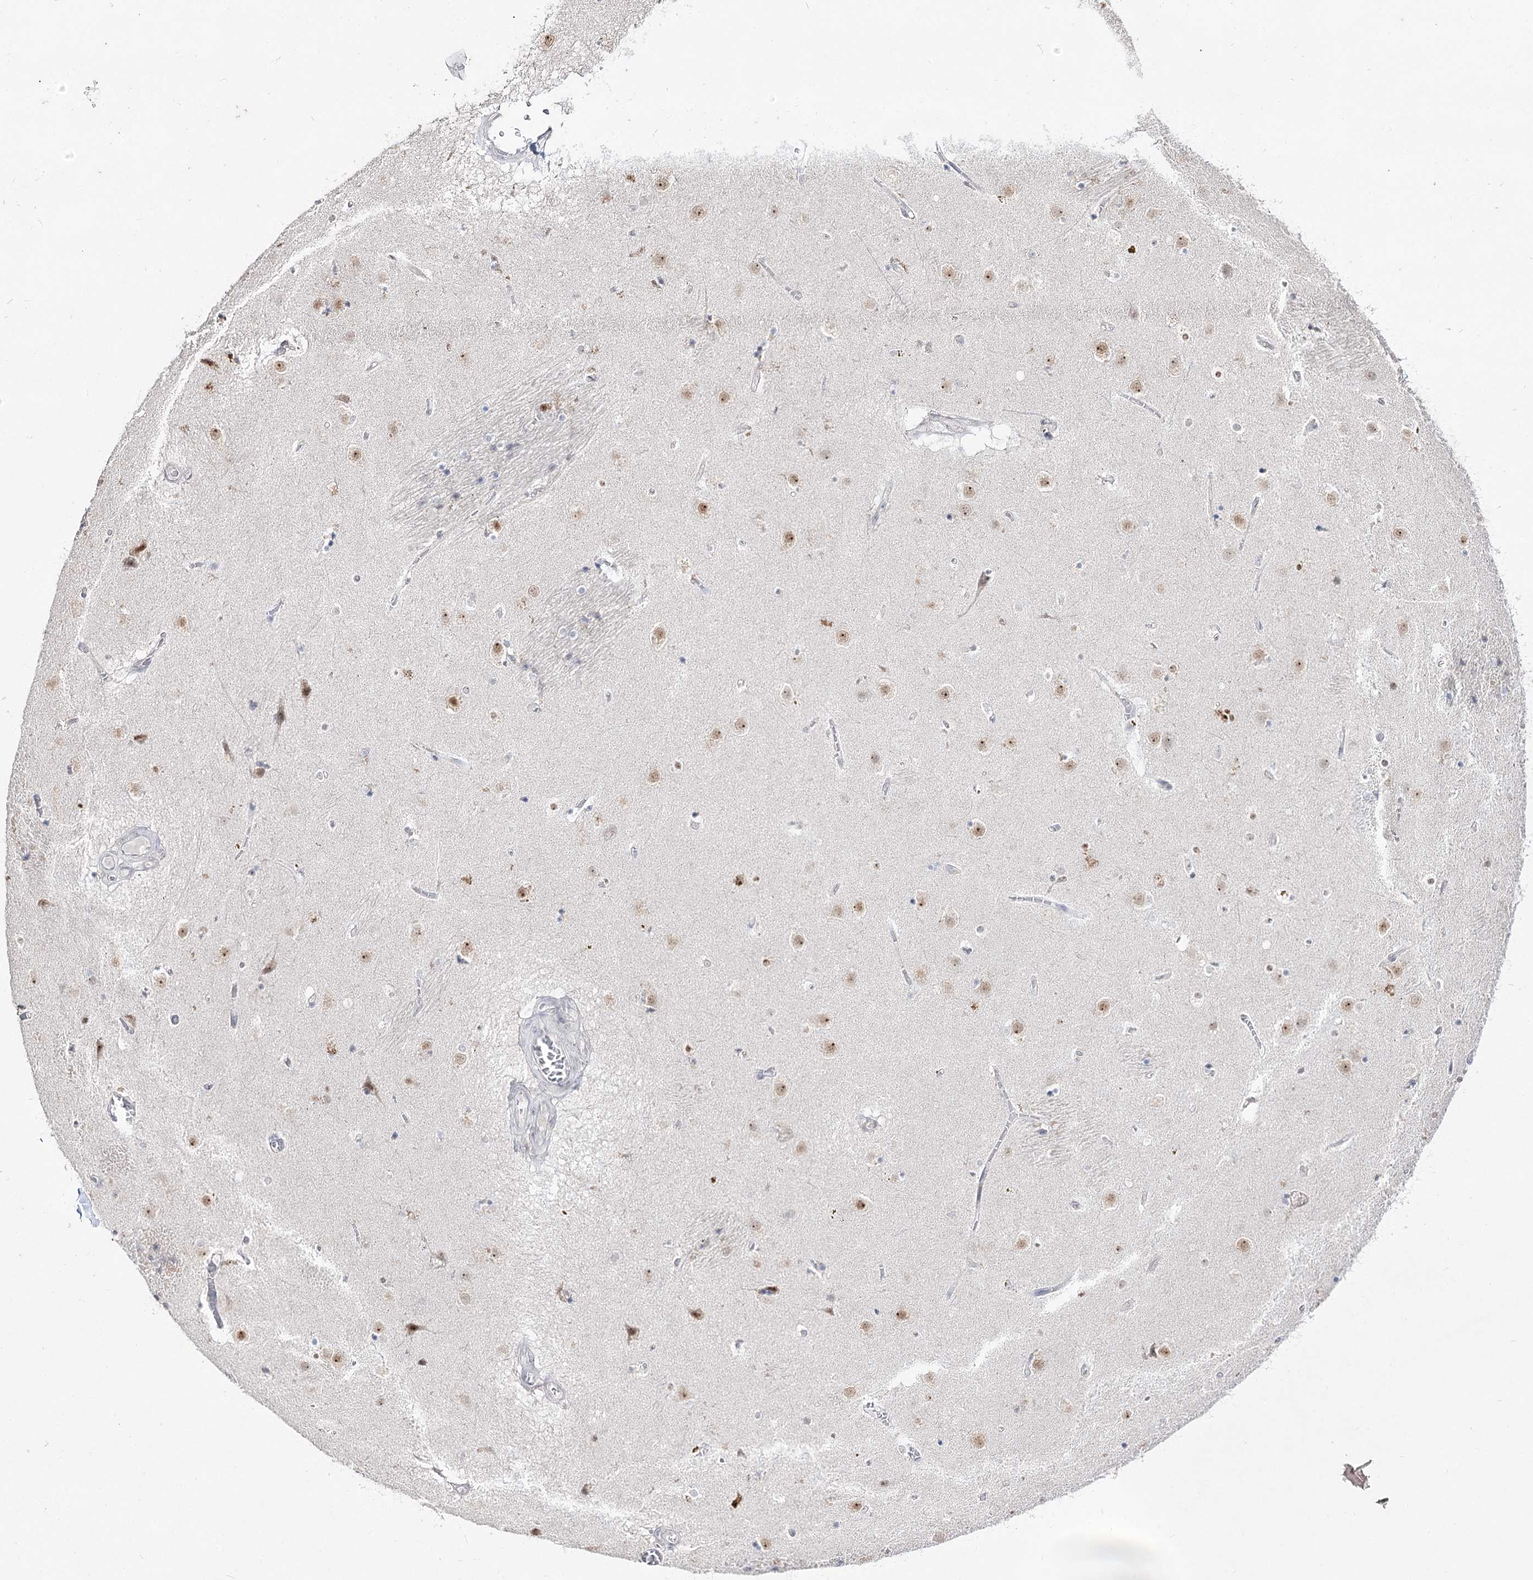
{"staining": {"intensity": "negative", "quantity": "none", "location": "none"}, "tissue": "caudate", "cell_type": "Glial cells", "image_type": "normal", "snomed": [{"axis": "morphology", "description": "Normal tissue, NOS"}, {"axis": "topography", "description": "Lateral ventricle wall"}], "caption": "High magnification brightfield microscopy of benign caudate stained with DAB (brown) and counterstained with hematoxylin (blue): glial cells show no significant expression. (Stains: DAB immunohistochemistry with hematoxylin counter stain, Microscopy: brightfield microscopy at high magnification).", "gene": "DDX50", "patient": {"sex": "male", "age": 70}}